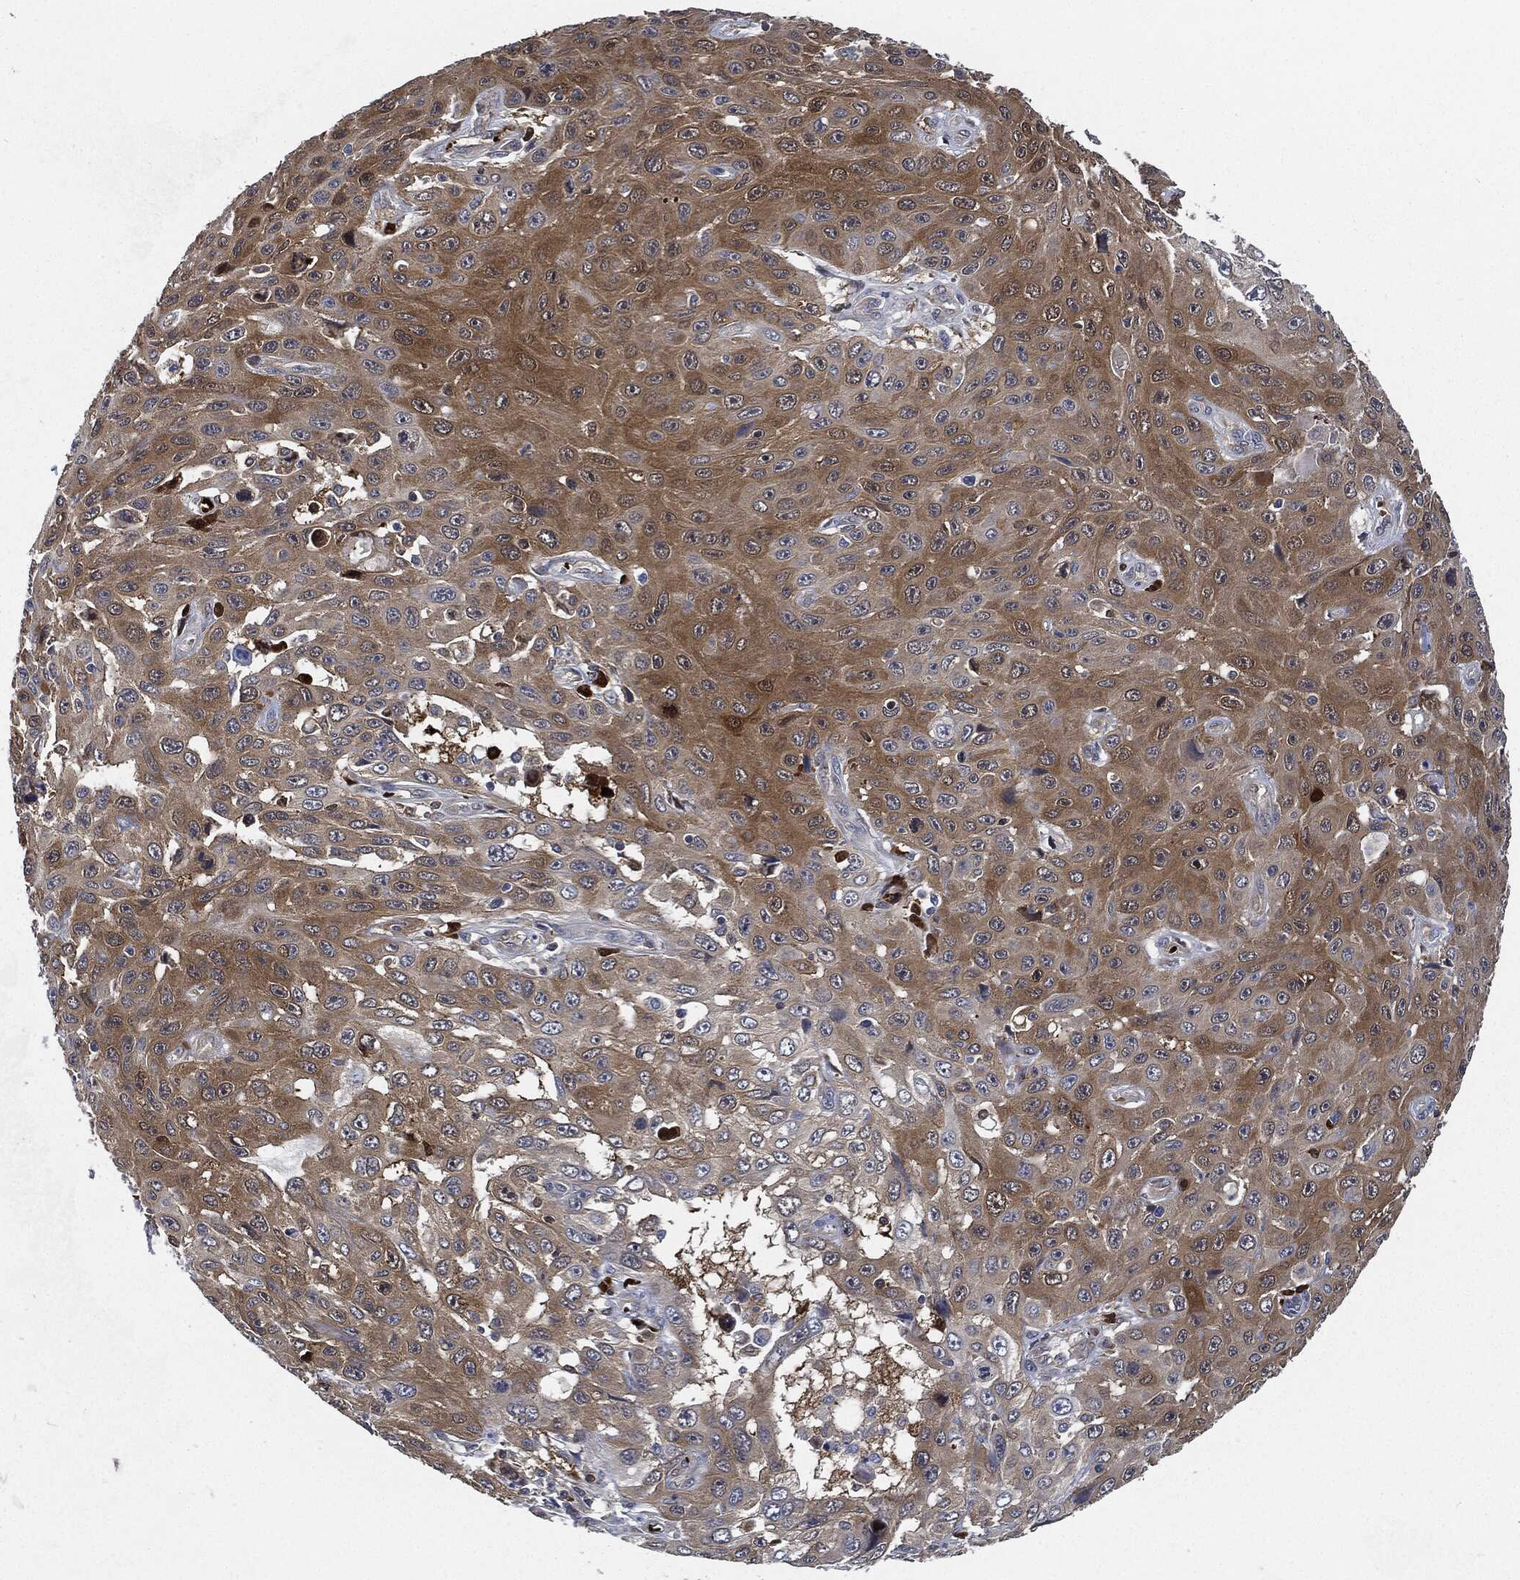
{"staining": {"intensity": "moderate", "quantity": "25%-75%", "location": "cytoplasmic/membranous"}, "tissue": "skin cancer", "cell_type": "Tumor cells", "image_type": "cancer", "snomed": [{"axis": "morphology", "description": "Squamous cell carcinoma, NOS"}, {"axis": "topography", "description": "Skin"}], "caption": "Squamous cell carcinoma (skin) was stained to show a protein in brown. There is medium levels of moderate cytoplasmic/membranous staining in approximately 25%-75% of tumor cells. (Stains: DAB in brown, nuclei in blue, Microscopy: brightfield microscopy at high magnification).", "gene": "PRDX2", "patient": {"sex": "male", "age": 82}}